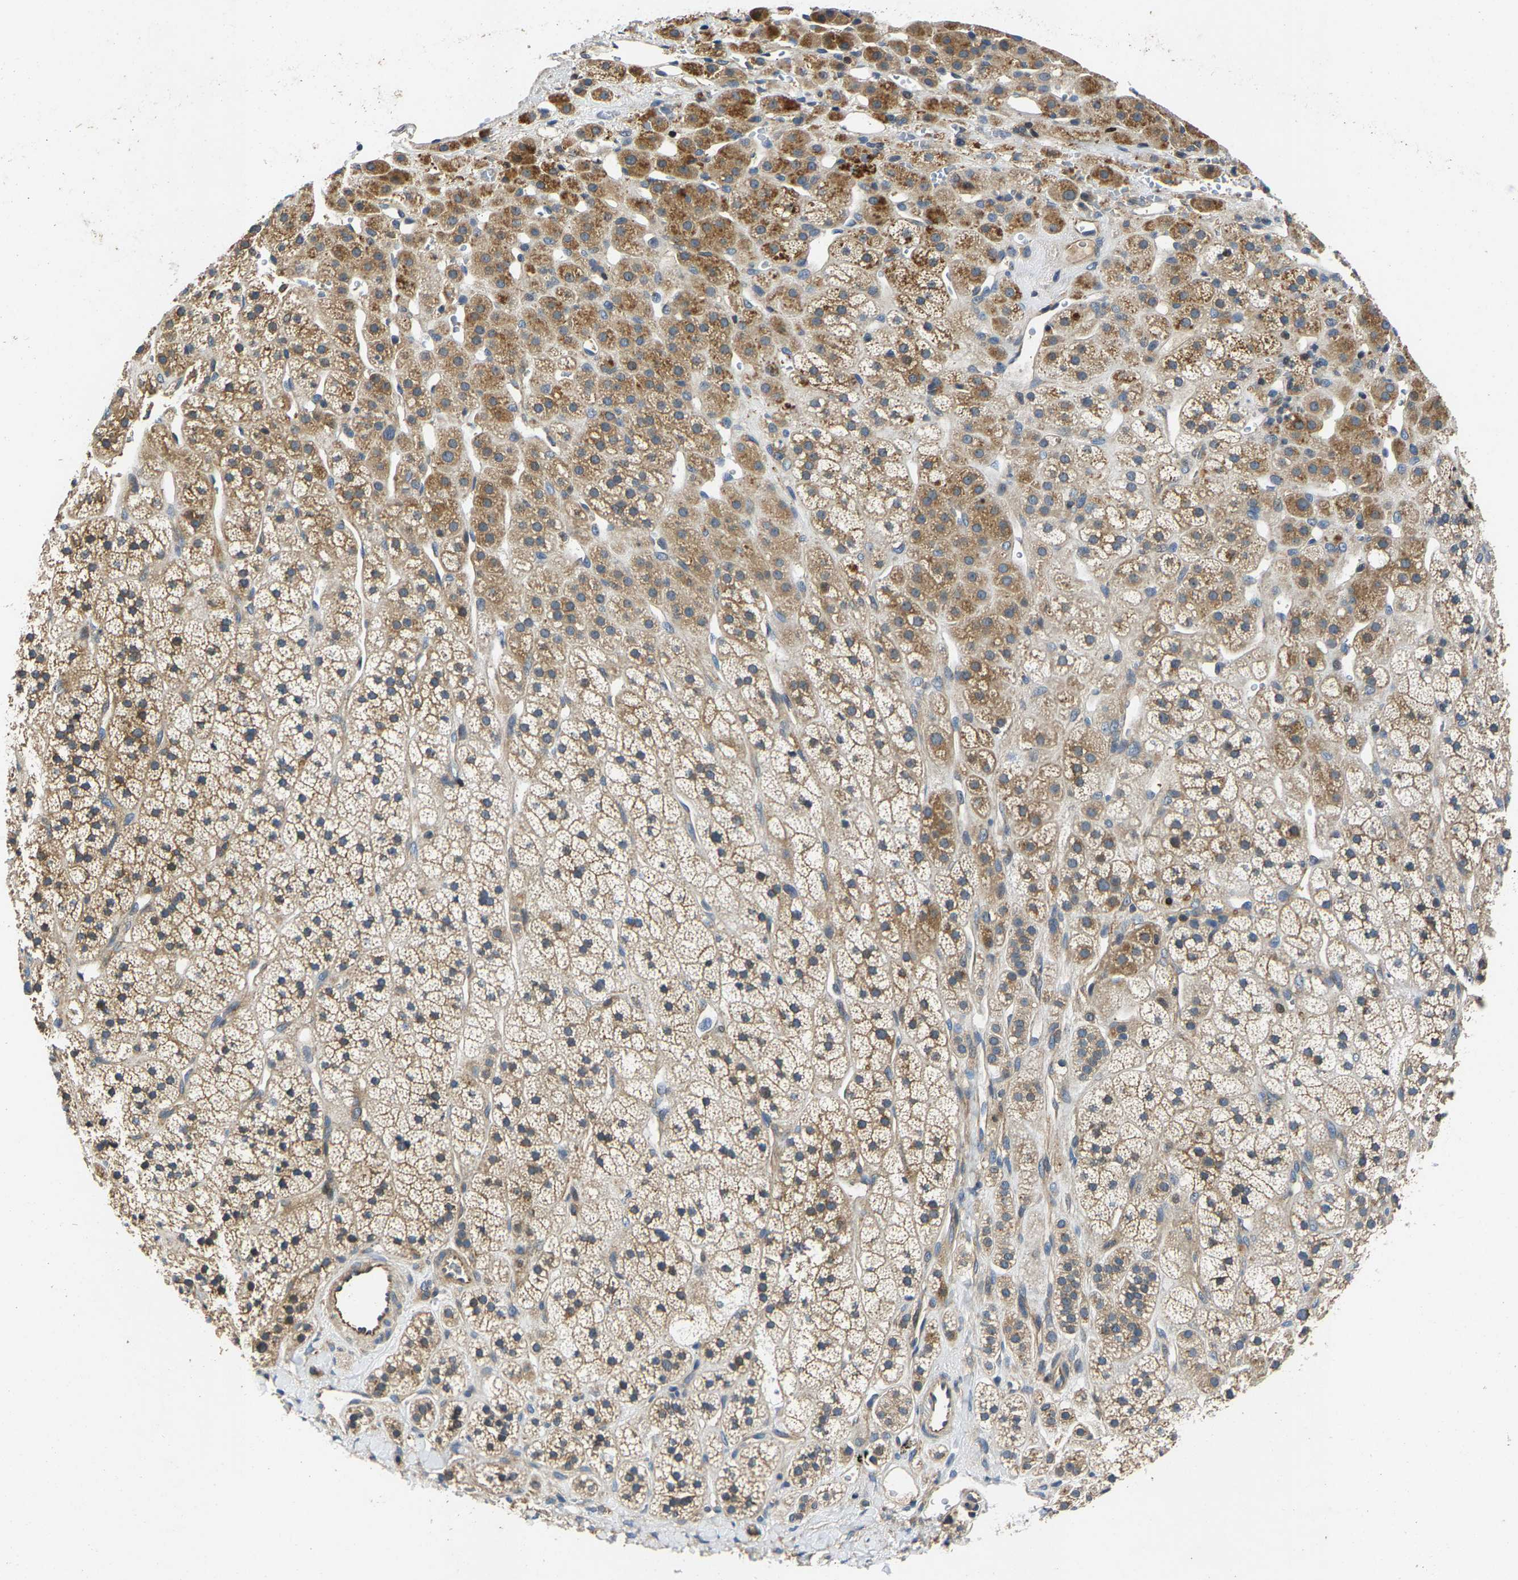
{"staining": {"intensity": "moderate", "quantity": ">75%", "location": "cytoplasmic/membranous"}, "tissue": "adrenal gland", "cell_type": "Glandular cells", "image_type": "normal", "snomed": [{"axis": "morphology", "description": "Normal tissue, NOS"}, {"axis": "topography", "description": "Adrenal gland"}], "caption": "A brown stain shows moderate cytoplasmic/membranous expression of a protein in glandular cells of normal adrenal gland. The protein is stained brown, and the nuclei are stained in blue (DAB IHC with brightfield microscopy, high magnification).", "gene": "AGBL3", "patient": {"sex": "male", "age": 56}}